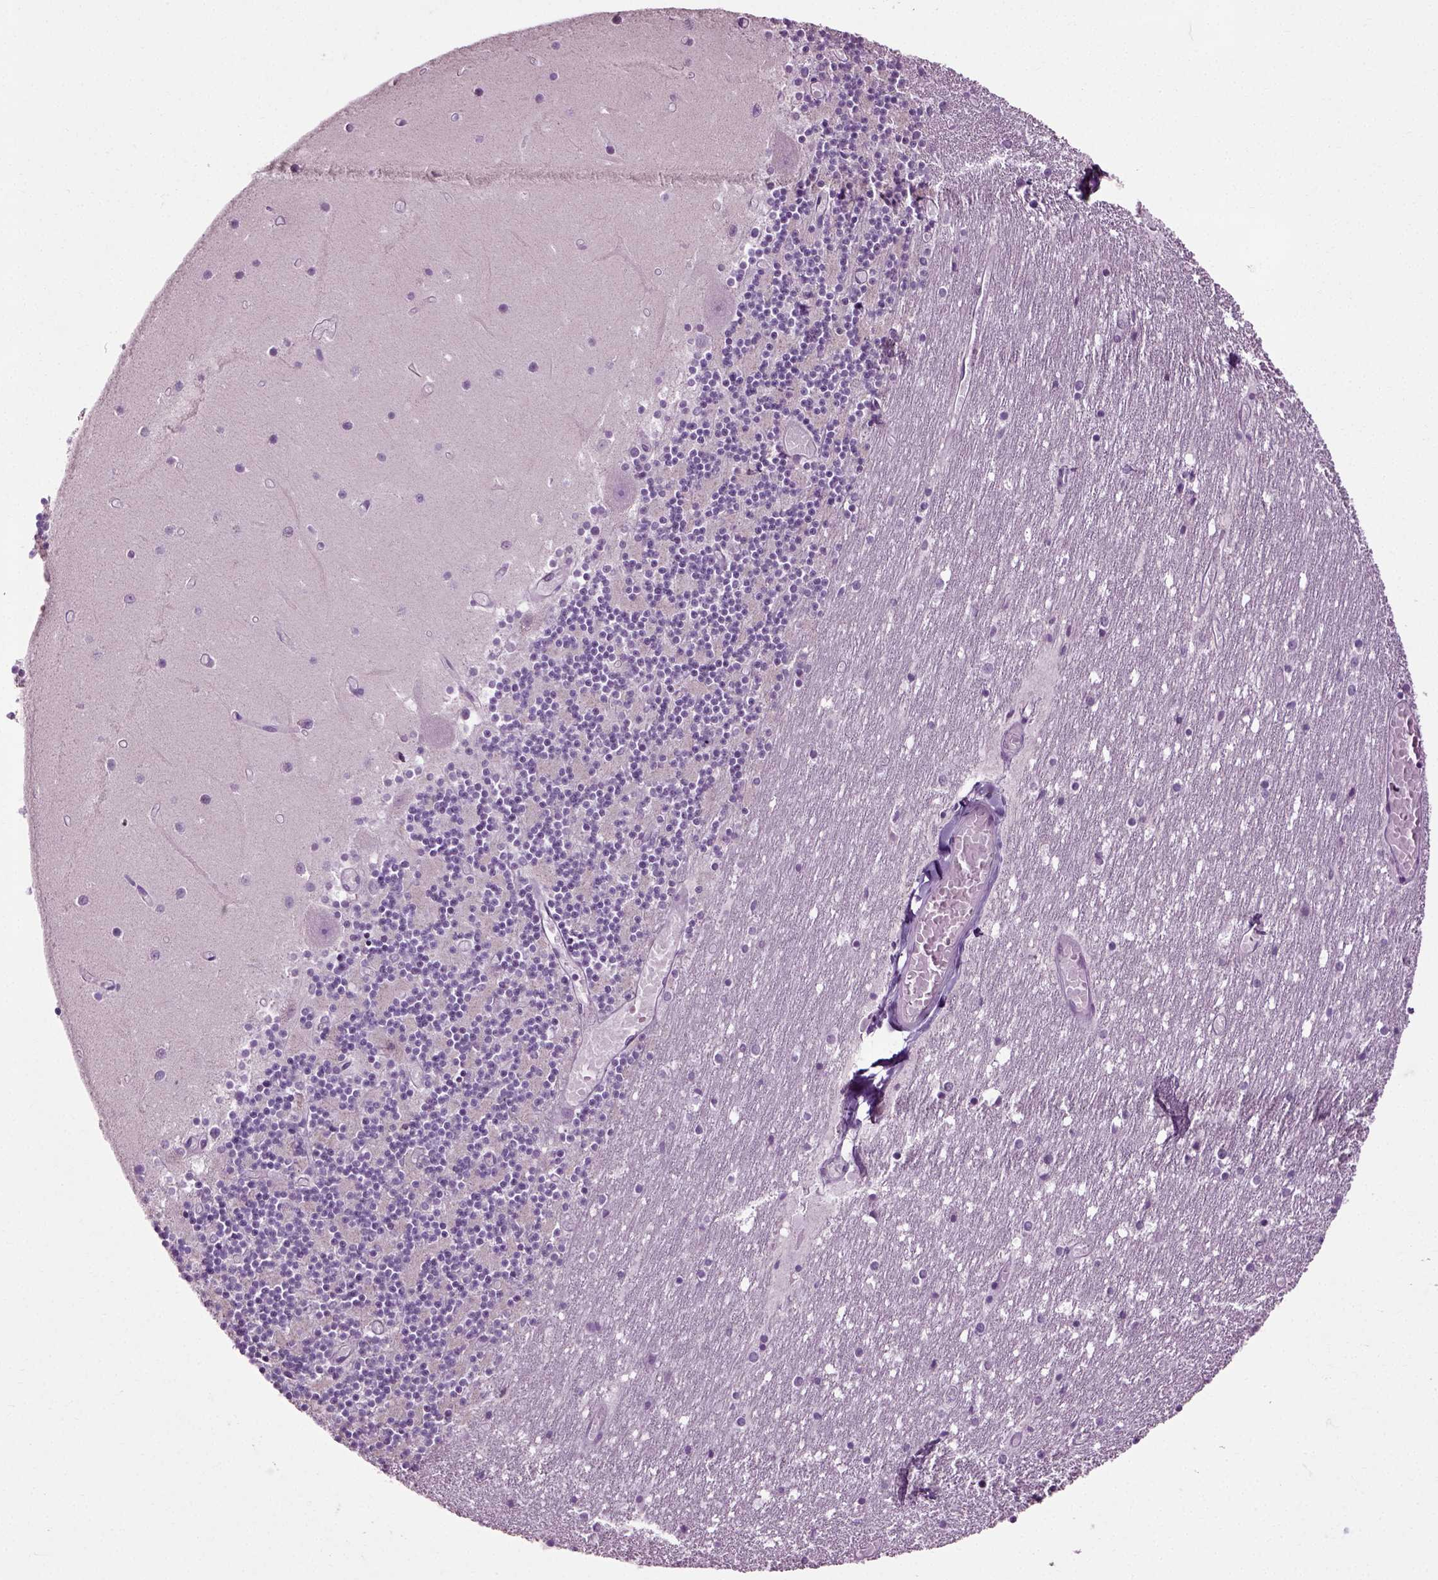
{"staining": {"intensity": "negative", "quantity": "none", "location": "none"}, "tissue": "cerebellum", "cell_type": "Cells in granular layer", "image_type": "normal", "snomed": [{"axis": "morphology", "description": "Normal tissue, NOS"}, {"axis": "topography", "description": "Cerebellum"}], "caption": "Immunohistochemistry (IHC) of unremarkable cerebellum demonstrates no positivity in cells in granular layer.", "gene": "SLC26A8", "patient": {"sex": "female", "age": 28}}